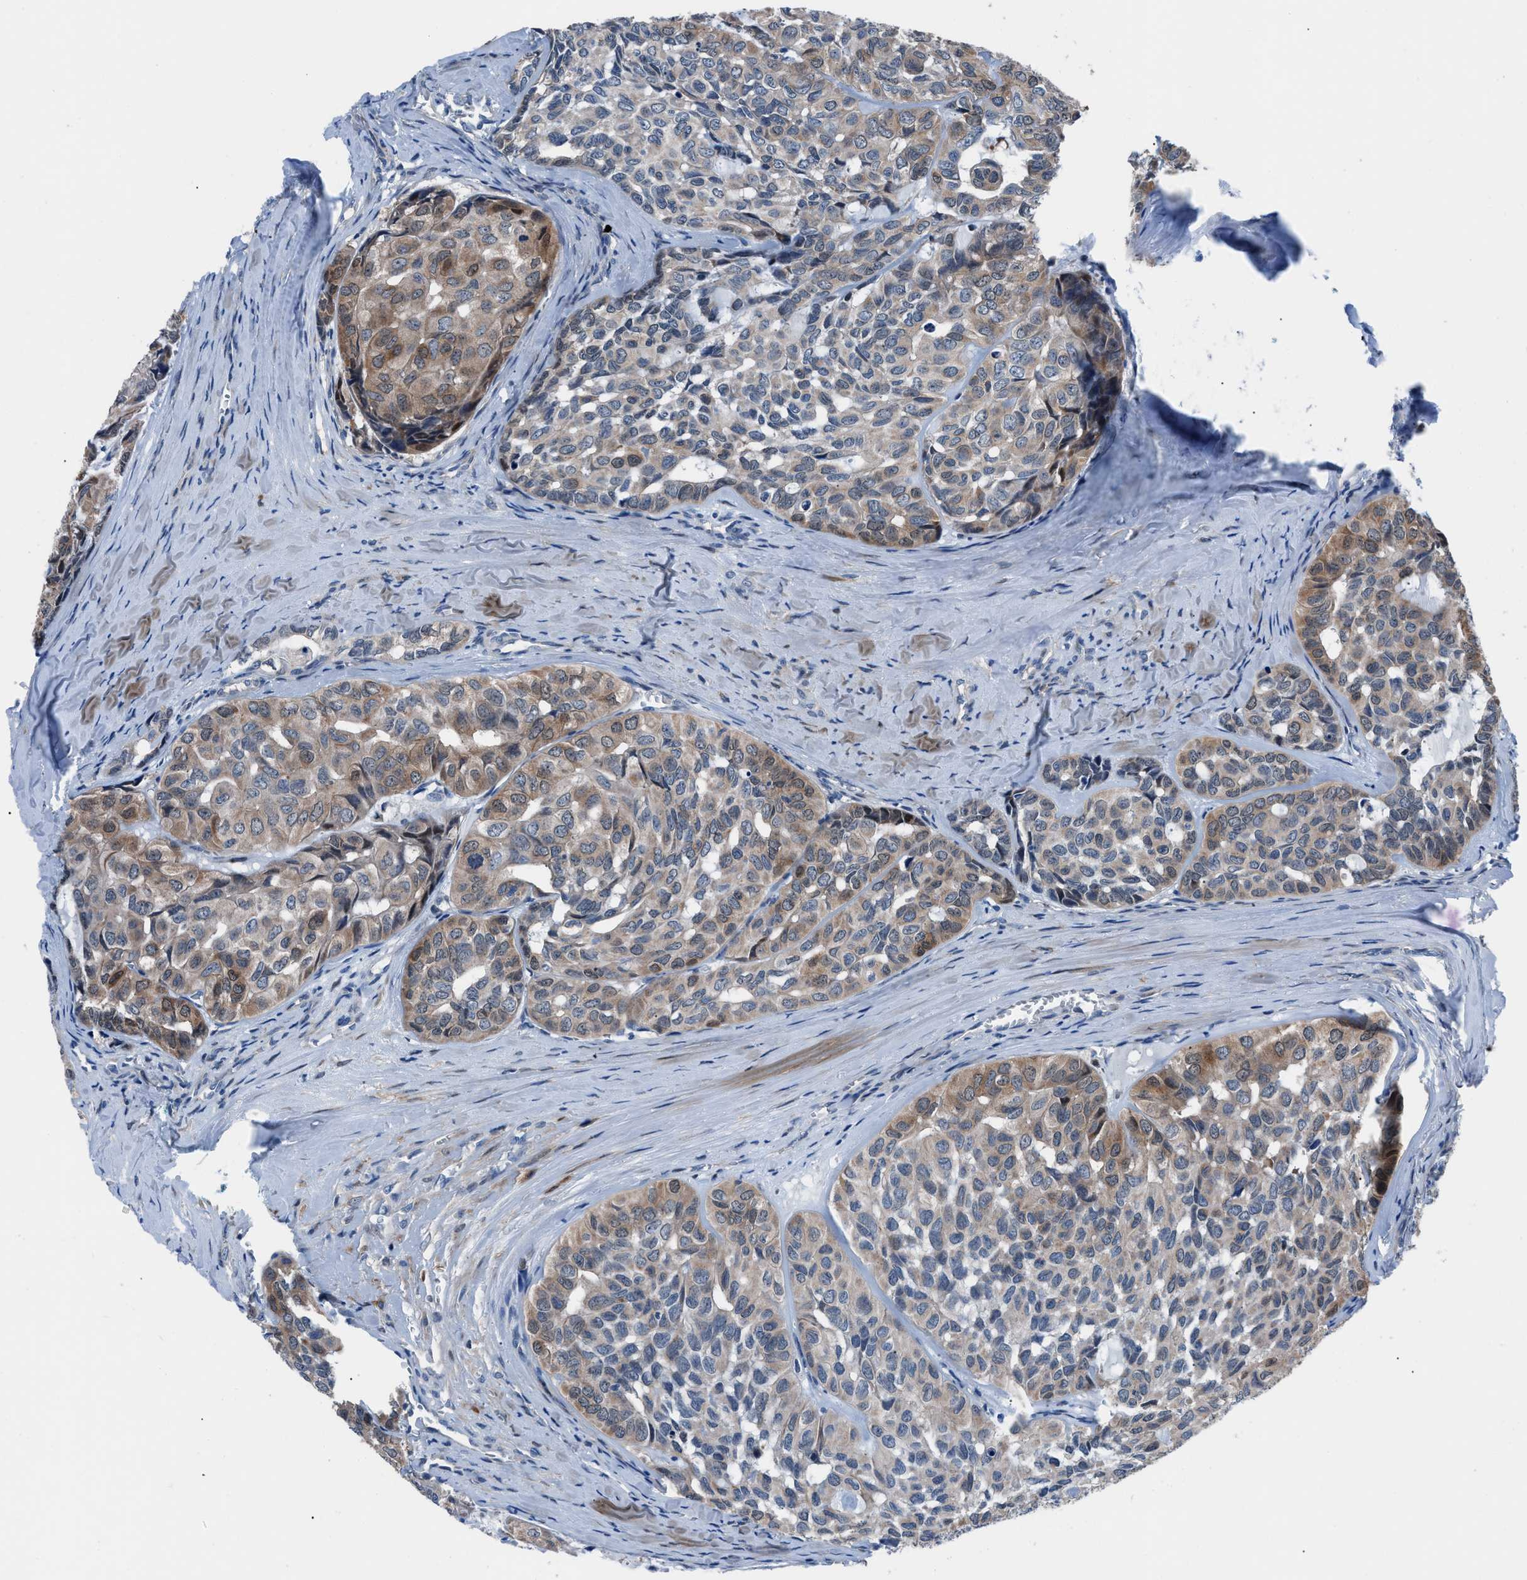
{"staining": {"intensity": "moderate", "quantity": ">75%", "location": "cytoplasmic/membranous"}, "tissue": "head and neck cancer", "cell_type": "Tumor cells", "image_type": "cancer", "snomed": [{"axis": "morphology", "description": "Adenocarcinoma, NOS"}, {"axis": "topography", "description": "Salivary gland, NOS"}, {"axis": "topography", "description": "Head-Neck"}], "caption": "Head and neck cancer stained with a brown dye demonstrates moderate cytoplasmic/membranous positive expression in approximately >75% of tumor cells.", "gene": "UAP1", "patient": {"sex": "female", "age": 76}}